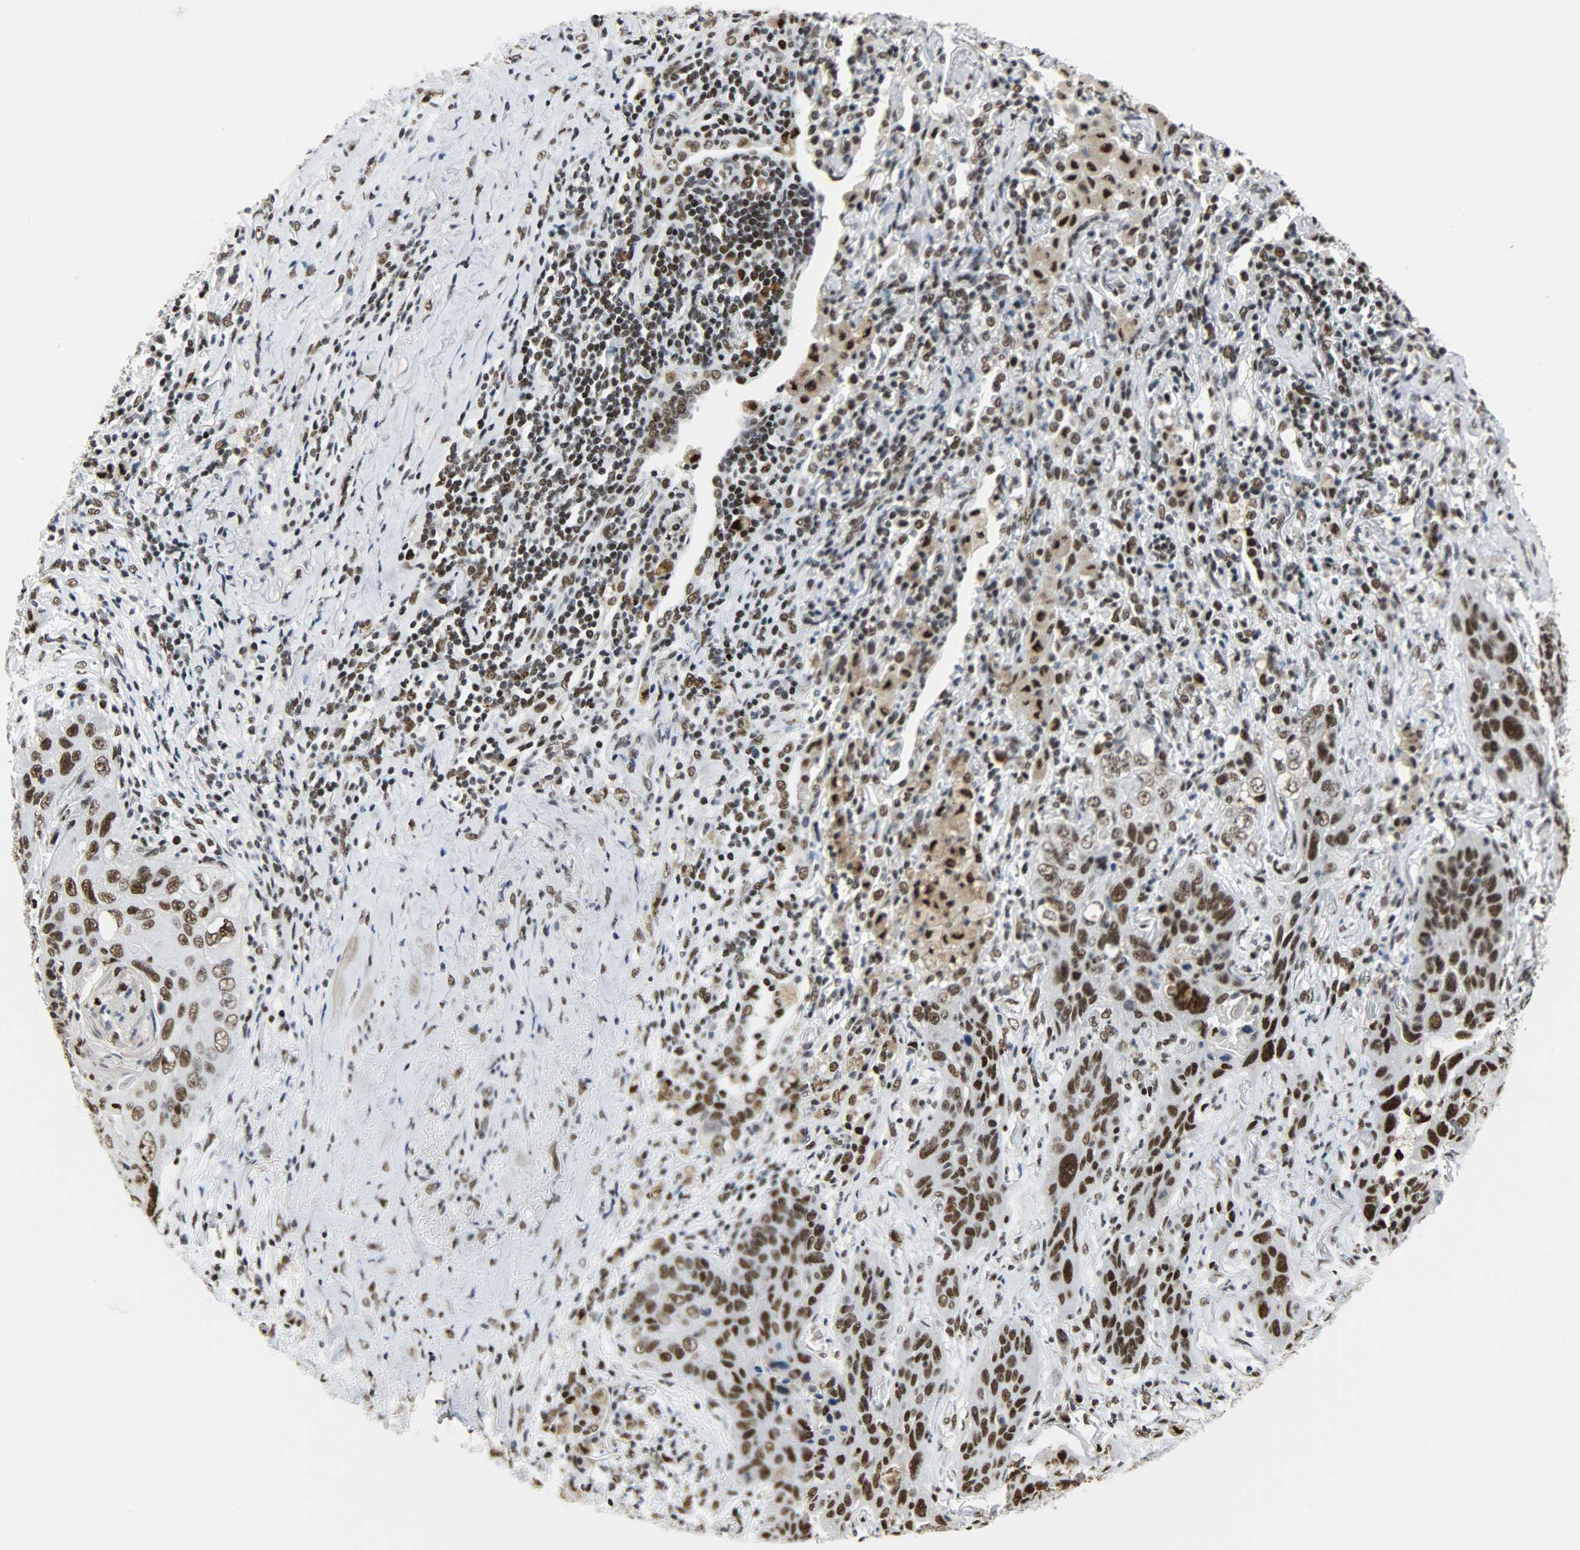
{"staining": {"intensity": "moderate", "quantity": ">75%", "location": "nuclear"}, "tissue": "lung cancer", "cell_type": "Tumor cells", "image_type": "cancer", "snomed": [{"axis": "morphology", "description": "Squamous cell carcinoma, NOS"}, {"axis": "topography", "description": "Lung"}], "caption": "Brown immunohistochemical staining in human lung squamous cell carcinoma demonstrates moderate nuclear positivity in about >75% of tumor cells.", "gene": "SSB", "patient": {"sex": "female", "age": 67}}